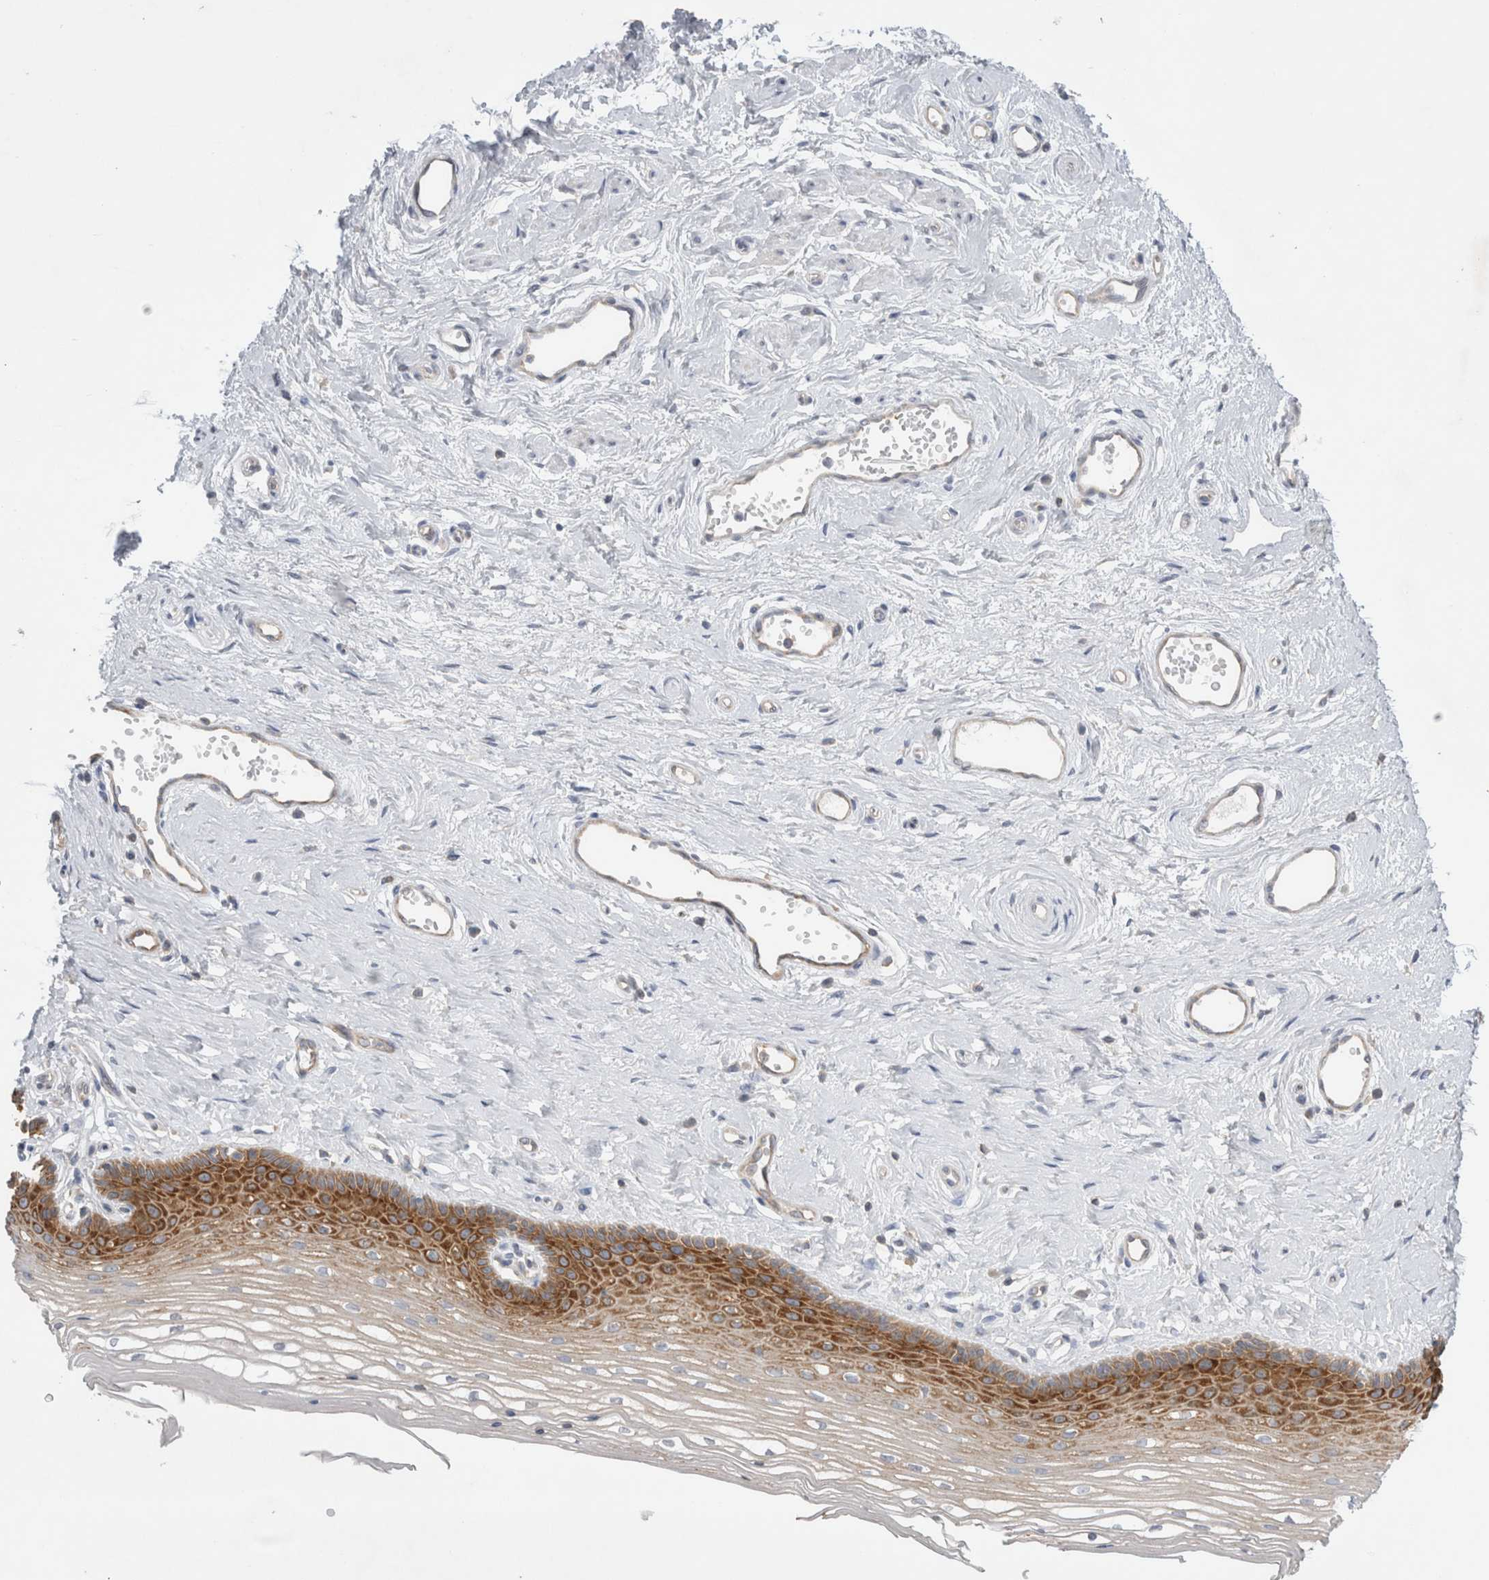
{"staining": {"intensity": "strong", "quantity": "25%-75%", "location": "cytoplasmic/membranous"}, "tissue": "vagina", "cell_type": "Squamous epithelial cells", "image_type": "normal", "snomed": [{"axis": "morphology", "description": "Normal tissue, NOS"}, {"axis": "topography", "description": "Vagina"}], "caption": "Brown immunohistochemical staining in unremarkable human vagina exhibits strong cytoplasmic/membranous positivity in about 25%-75% of squamous epithelial cells.", "gene": "ZNF23", "patient": {"sex": "female", "age": 46}}